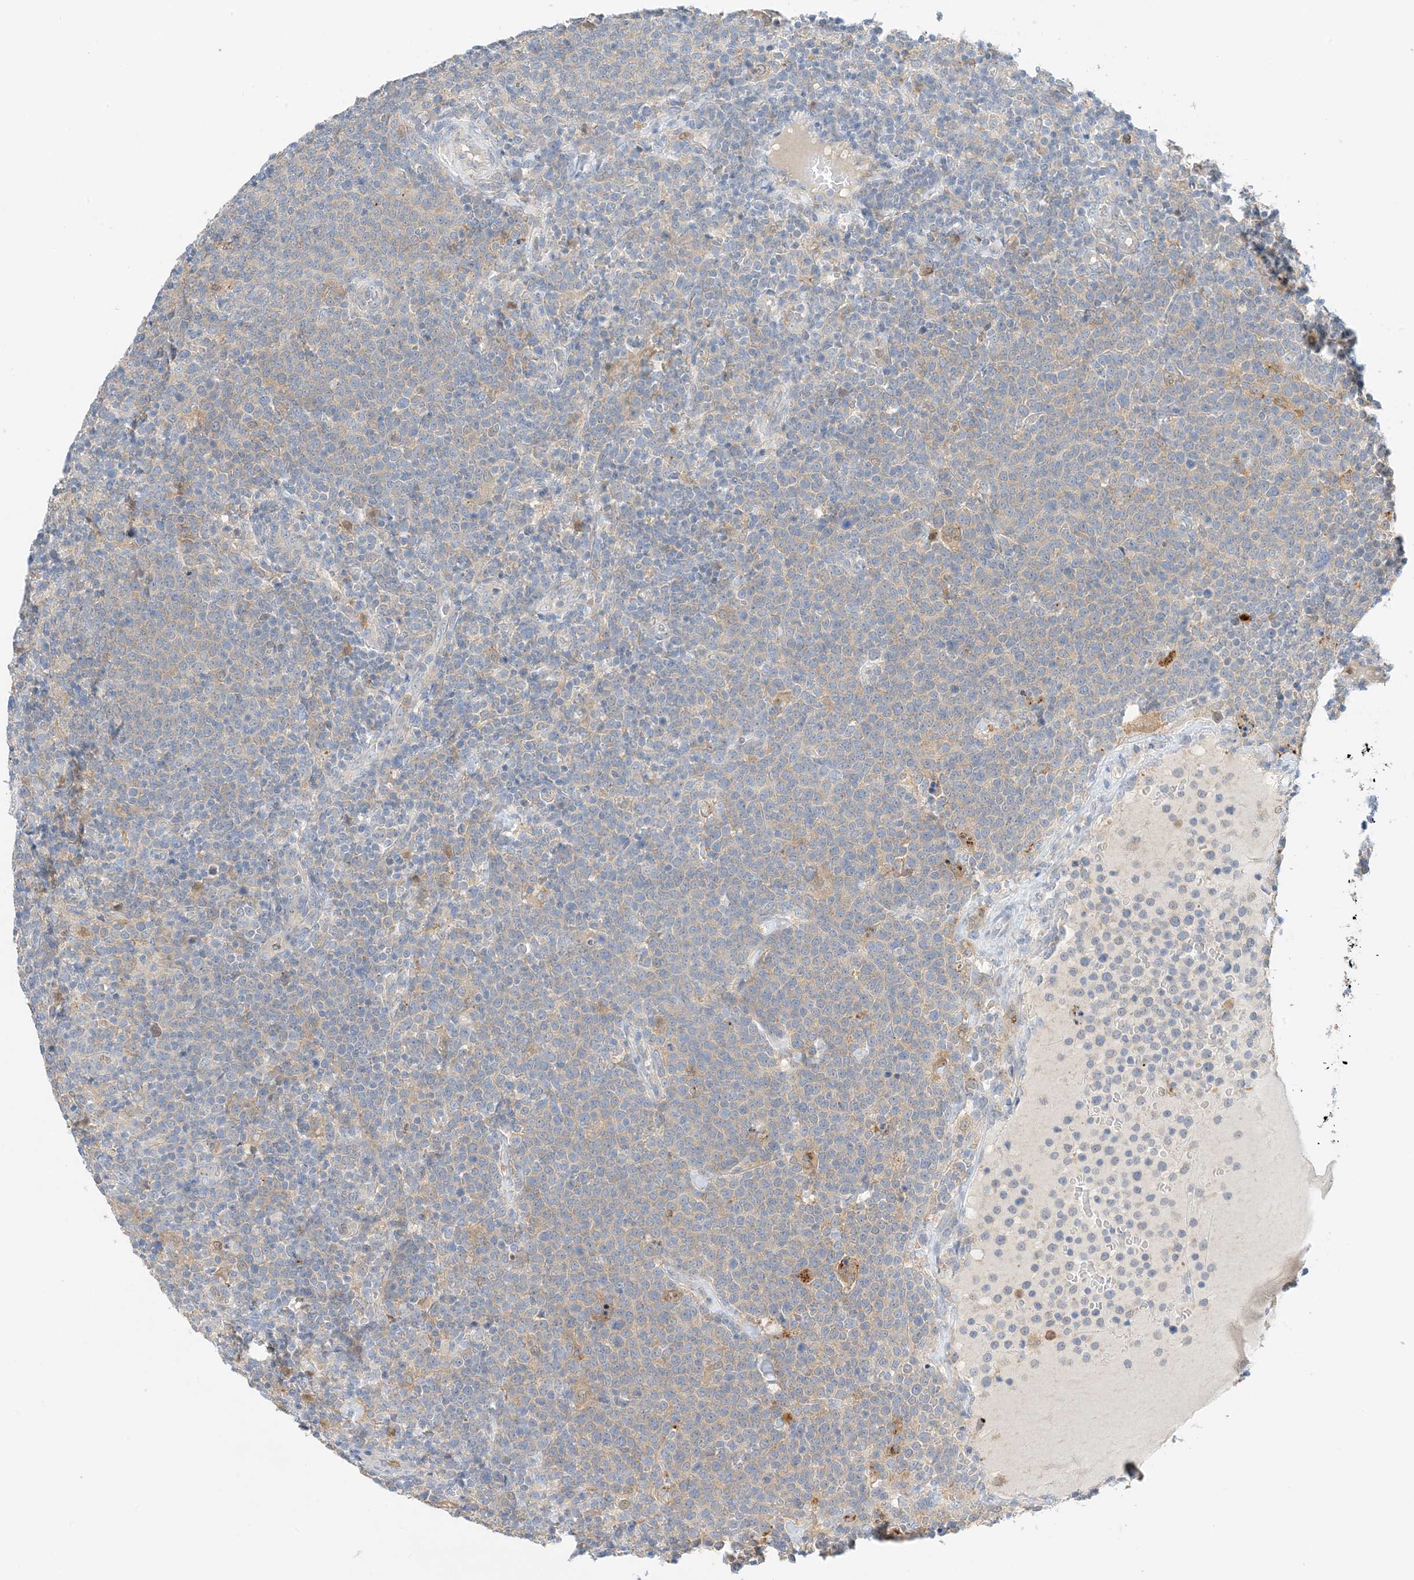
{"staining": {"intensity": "negative", "quantity": "none", "location": "none"}, "tissue": "lymphoma", "cell_type": "Tumor cells", "image_type": "cancer", "snomed": [{"axis": "morphology", "description": "Malignant lymphoma, non-Hodgkin's type, High grade"}, {"axis": "topography", "description": "Lymph node"}], "caption": "DAB immunohistochemical staining of high-grade malignant lymphoma, non-Hodgkin's type shows no significant expression in tumor cells.", "gene": "KIFBP", "patient": {"sex": "male", "age": 61}}